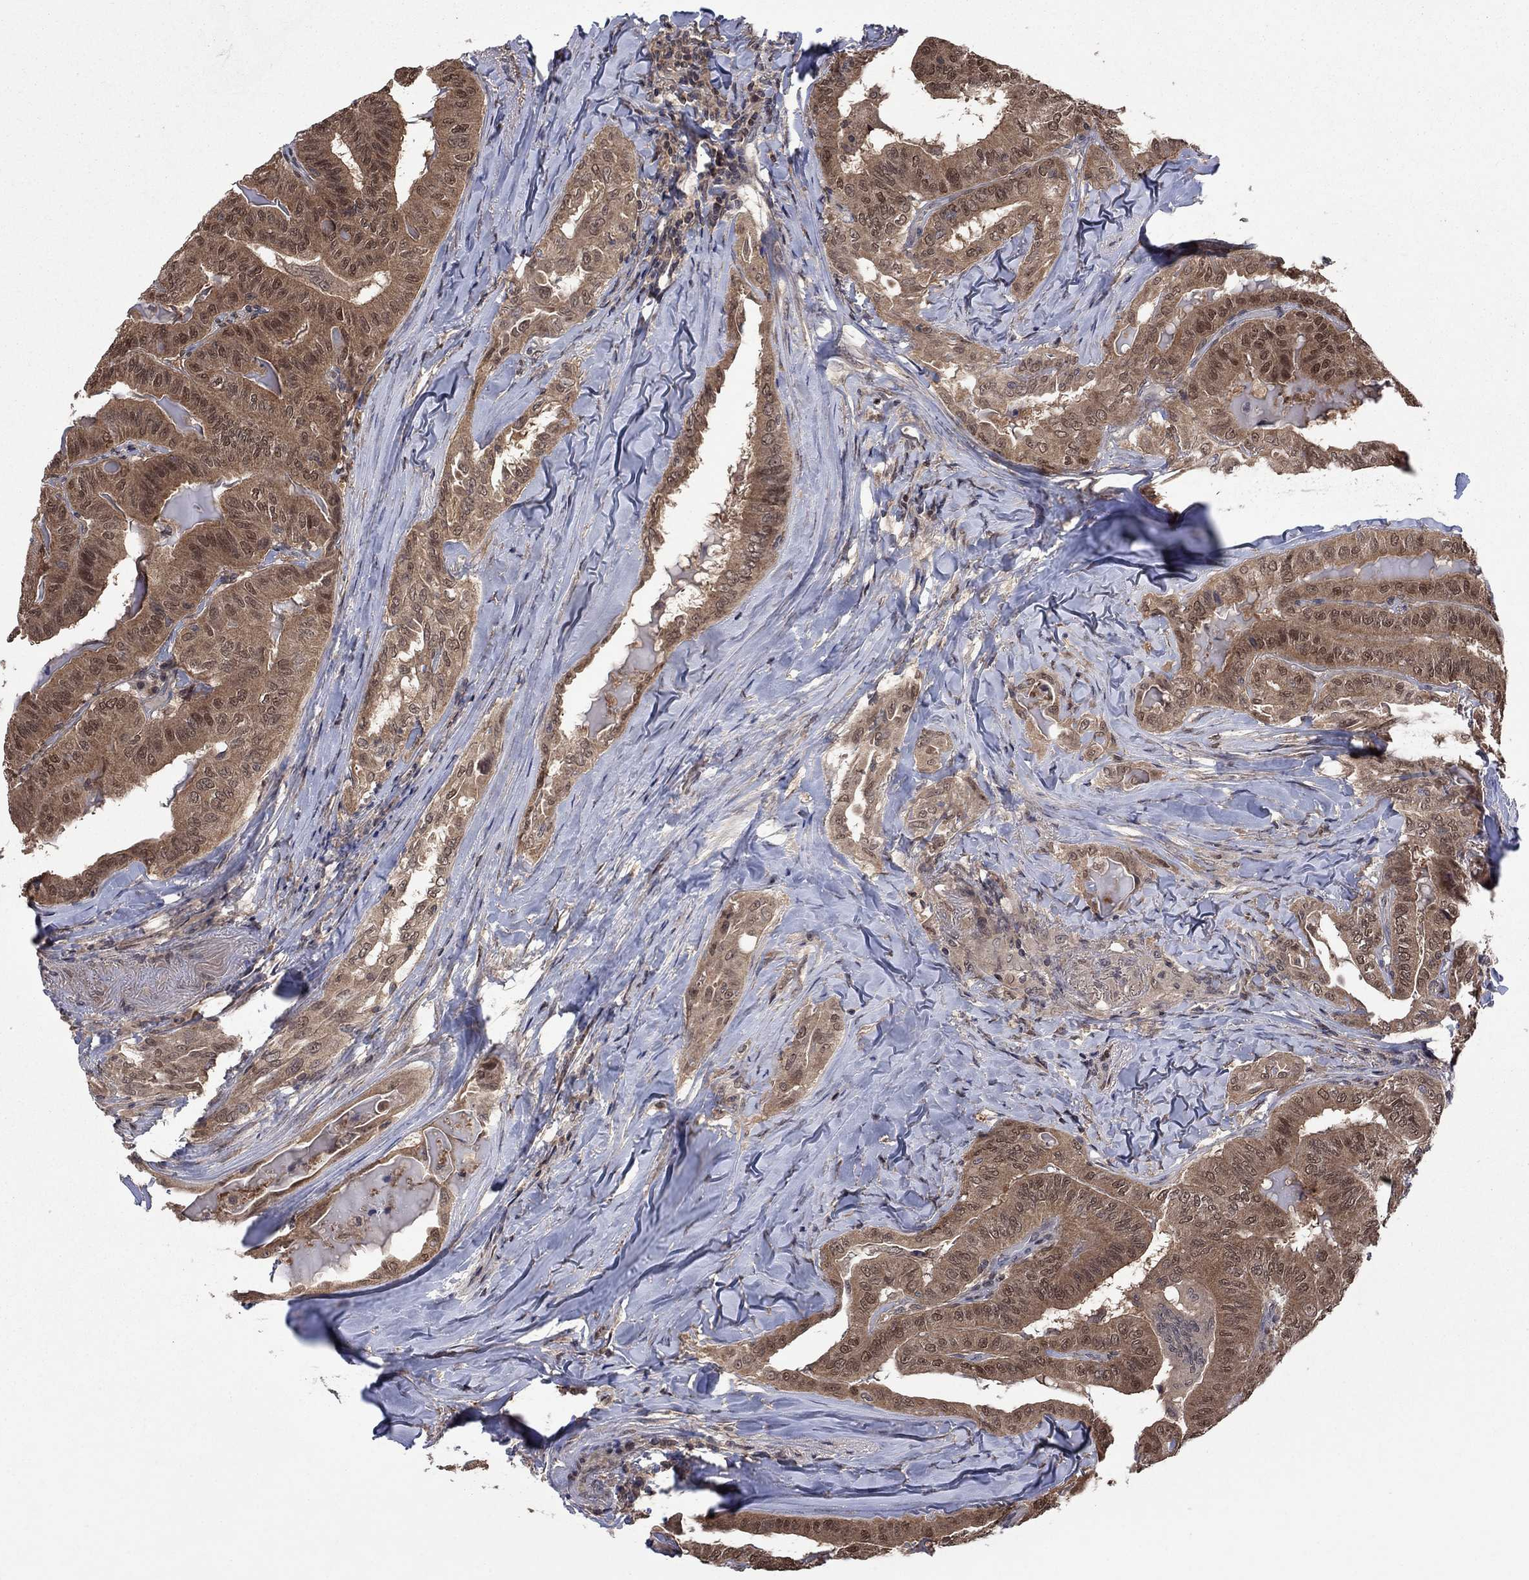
{"staining": {"intensity": "moderate", "quantity": ">75%", "location": "cytoplasmic/membranous,nuclear"}, "tissue": "thyroid cancer", "cell_type": "Tumor cells", "image_type": "cancer", "snomed": [{"axis": "morphology", "description": "Papillary adenocarcinoma, NOS"}, {"axis": "topography", "description": "Thyroid gland"}], "caption": "Human papillary adenocarcinoma (thyroid) stained for a protein (brown) demonstrates moderate cytoplasmic/membranous and nuclear positive positivity in approximately >75% of tumor cells.", "gene": "IAH1", "patient": {"sex": "female", "age": 68}}